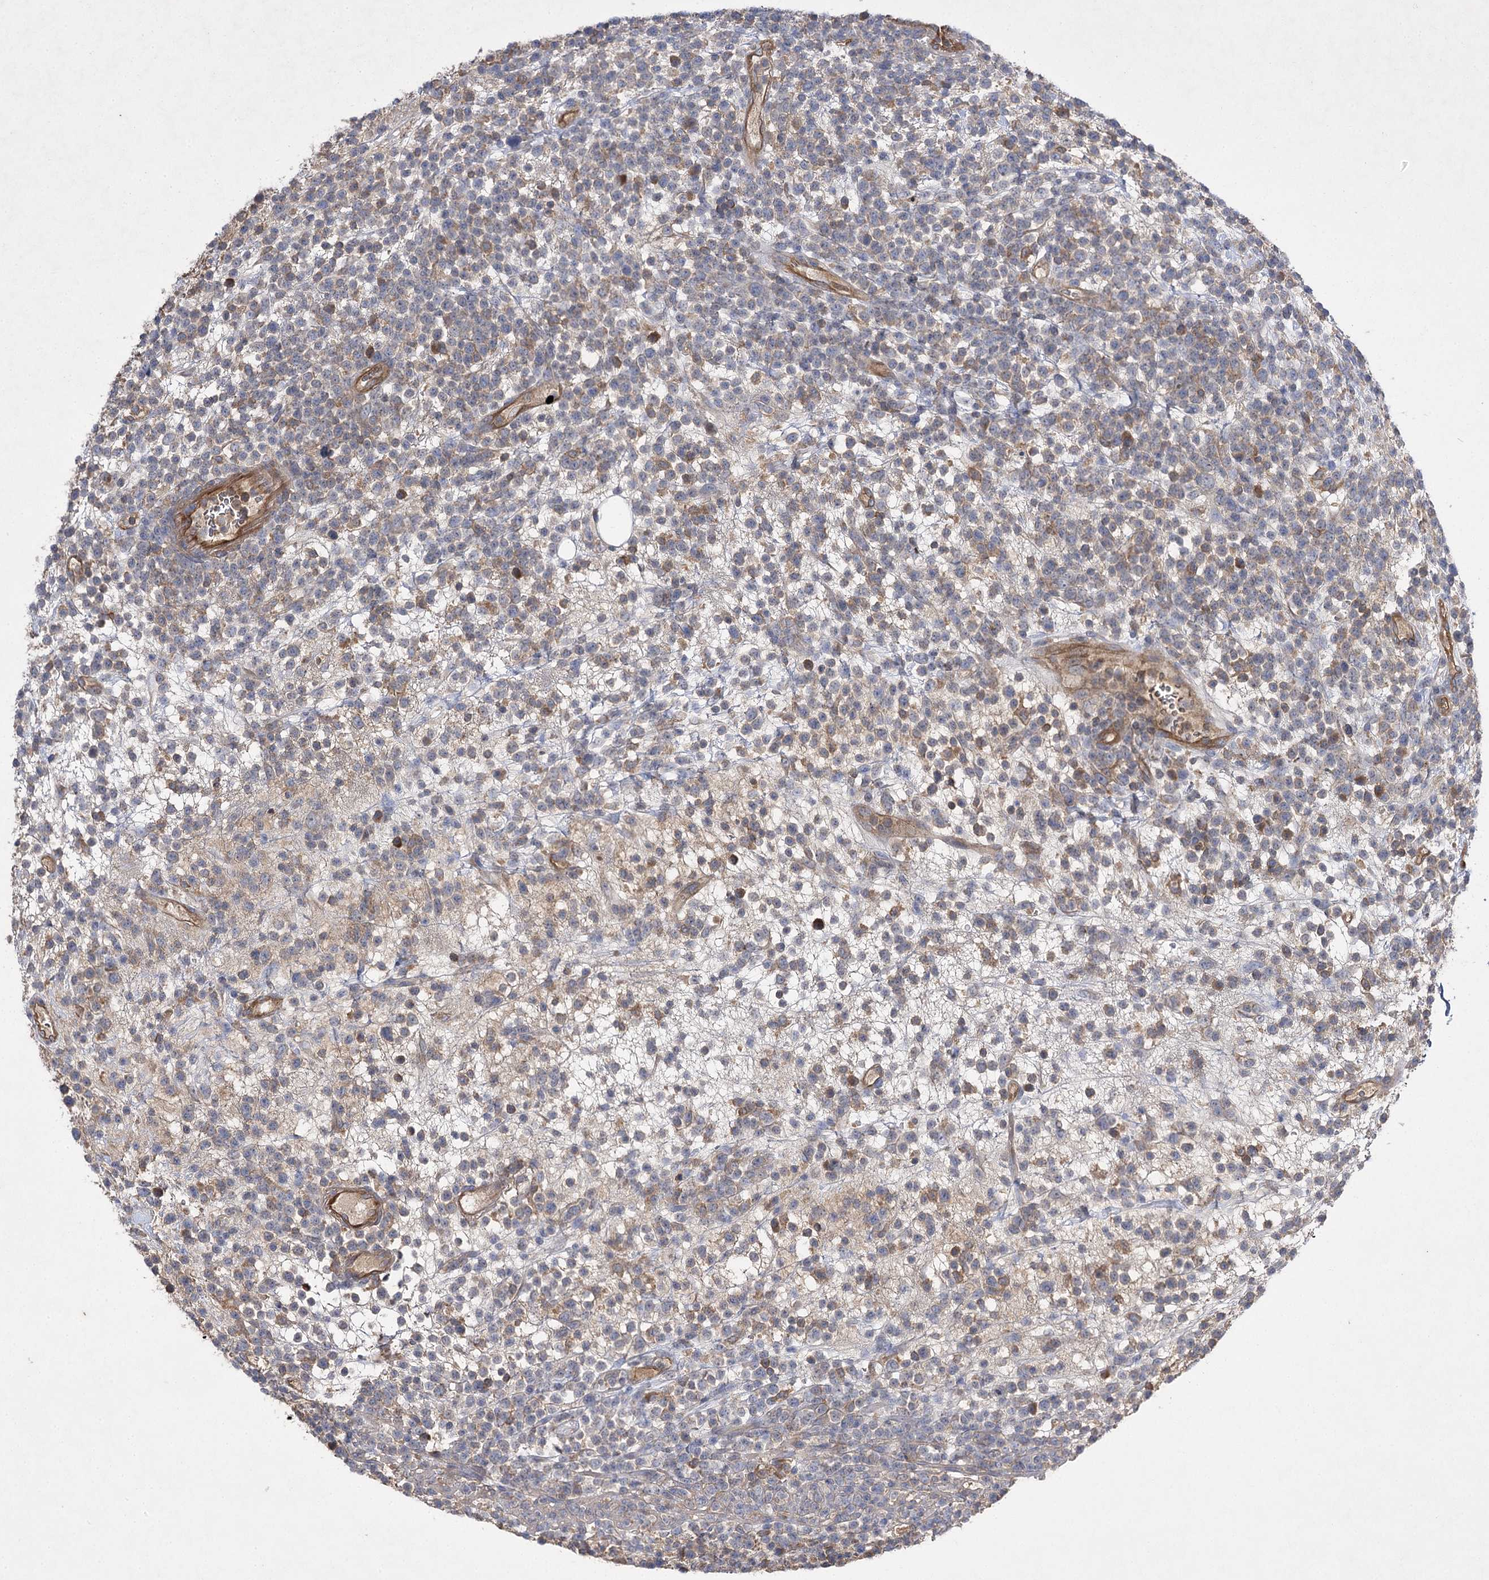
{"staining": {"intensity": "weak", "quantity": "<25%", "location": "cytoplasmic/membranous"}, "tissue": "lymphoma", "cell_type": "Tumor cells", "image_type": "cancer", "snomed": [{"axis": "morphology", "description": "Malignant lymphoma, non-Hodgkin's type, High grade"}, {"axis": "topography", "description": "Colon"}], "caption": "Human high-grade malignant lymphoma, non-Hodgkin's type stained for a protein using immunohistochemistry displays no staining in tumor cells.", "gene": "BCR", "patient": {"sex": "female", "age": 53}}